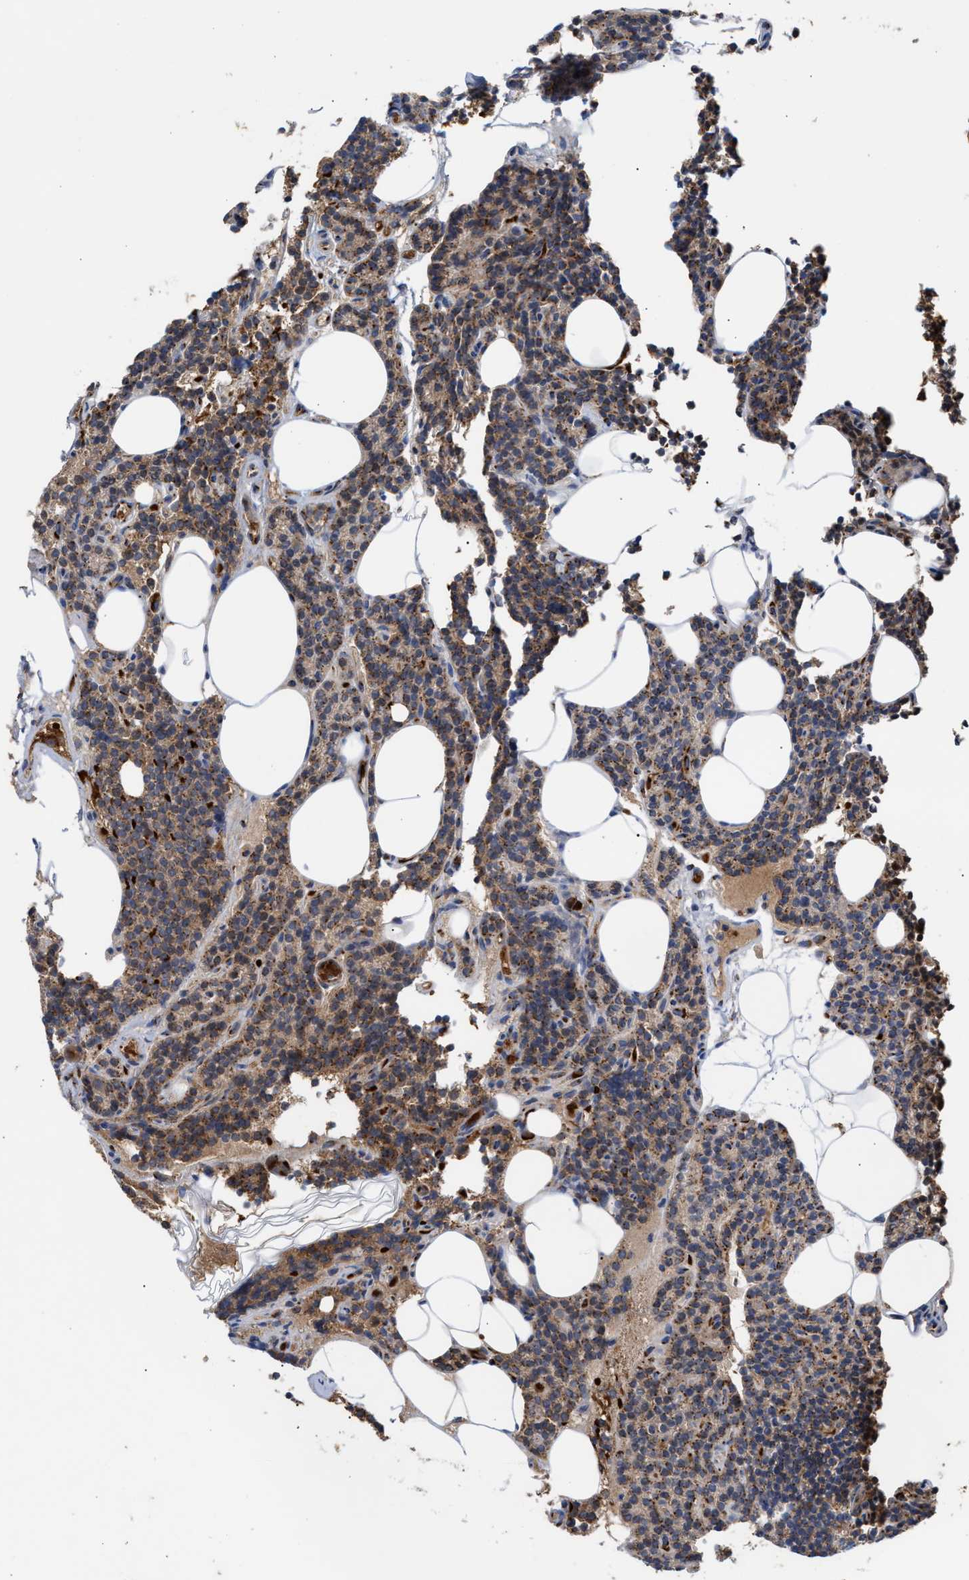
{"staining": {"intensity": "moderate", "quantity": ">75%", "location": "cytoplasmic/membranous"}, "tissue": "parathyroid gland", "cell_type": "Glandular cells", "image_type": "normal", "snomed": [{"axis": "morphology", "description": "Normal tissue, NOS"}, {"axis": "morphology", "description": "Adenoma, NOS"}, {"axis": "topography", "description": "Parathyroid gland"}], "caption": "DAB immunohistochemical staining of unremarkable parathyroid gland reveals moderate cytoplasmic/membranous protein staining in about >75% of glandular cells.", "gene": "CCL2", "patient": {"sex": "female", "age": 43}}